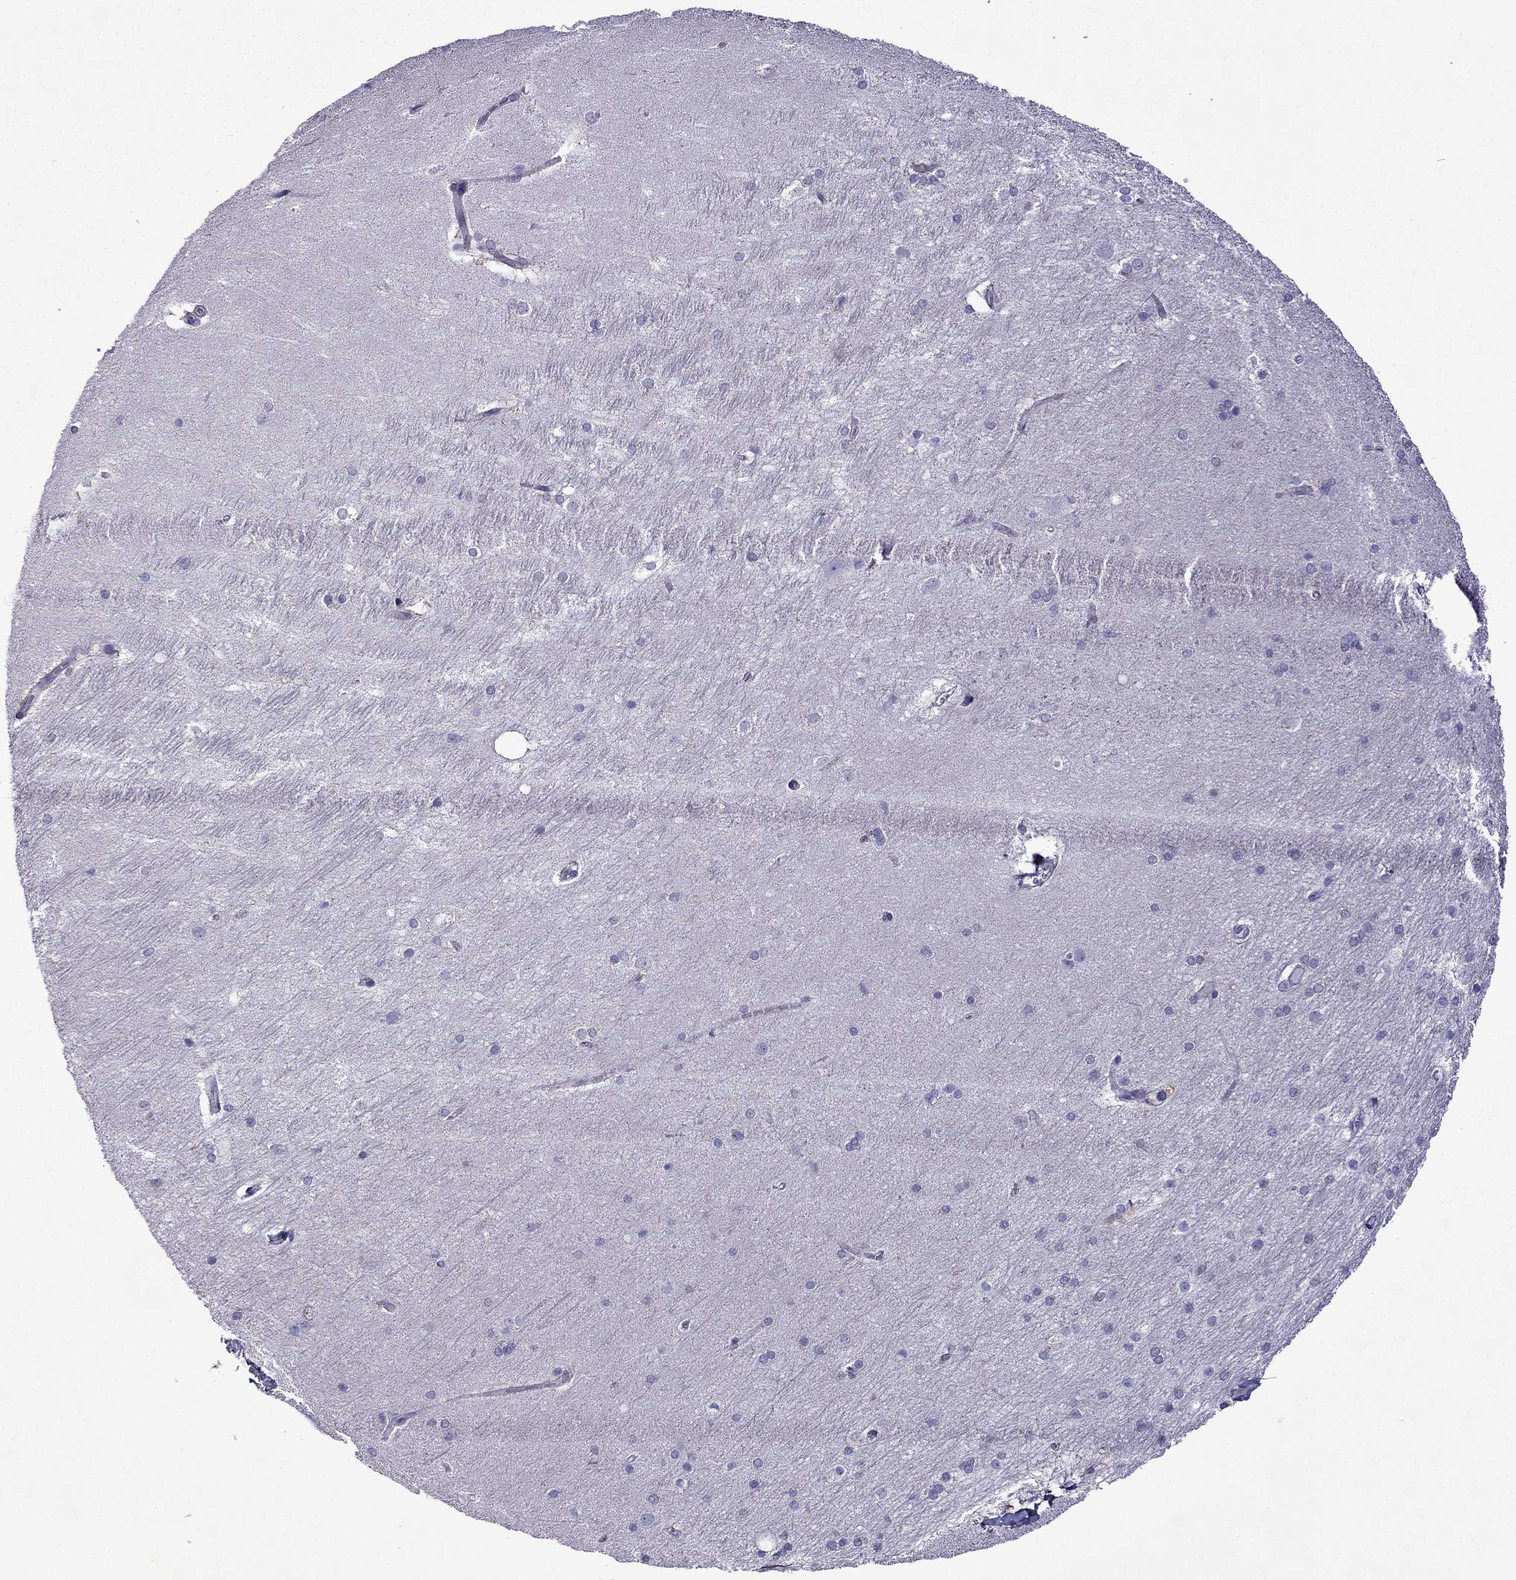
{"staining": {"intensity": "negative", "quantity": "none", "location": "none"}, "tissue": "hippocampus", "cell_type": "Glial cells", "image_type": "normal", "snomed": [{"axis": "morphology", "description": "Normal tissue, NOS"}, {"axis": "topography", "description": "Cerebral cortex"}, {"axis": "topography", "description": "Hippocampus"}], "caption": "The histopathology image reveals no significant expression in glial cells of hippocampus. (DAB (3,3'-diaminobenzidine) immunohistochemistry with hematoxylin counter stain).", "gene": "TDRD1", "patient": {"sex": "female", "age": 19}}